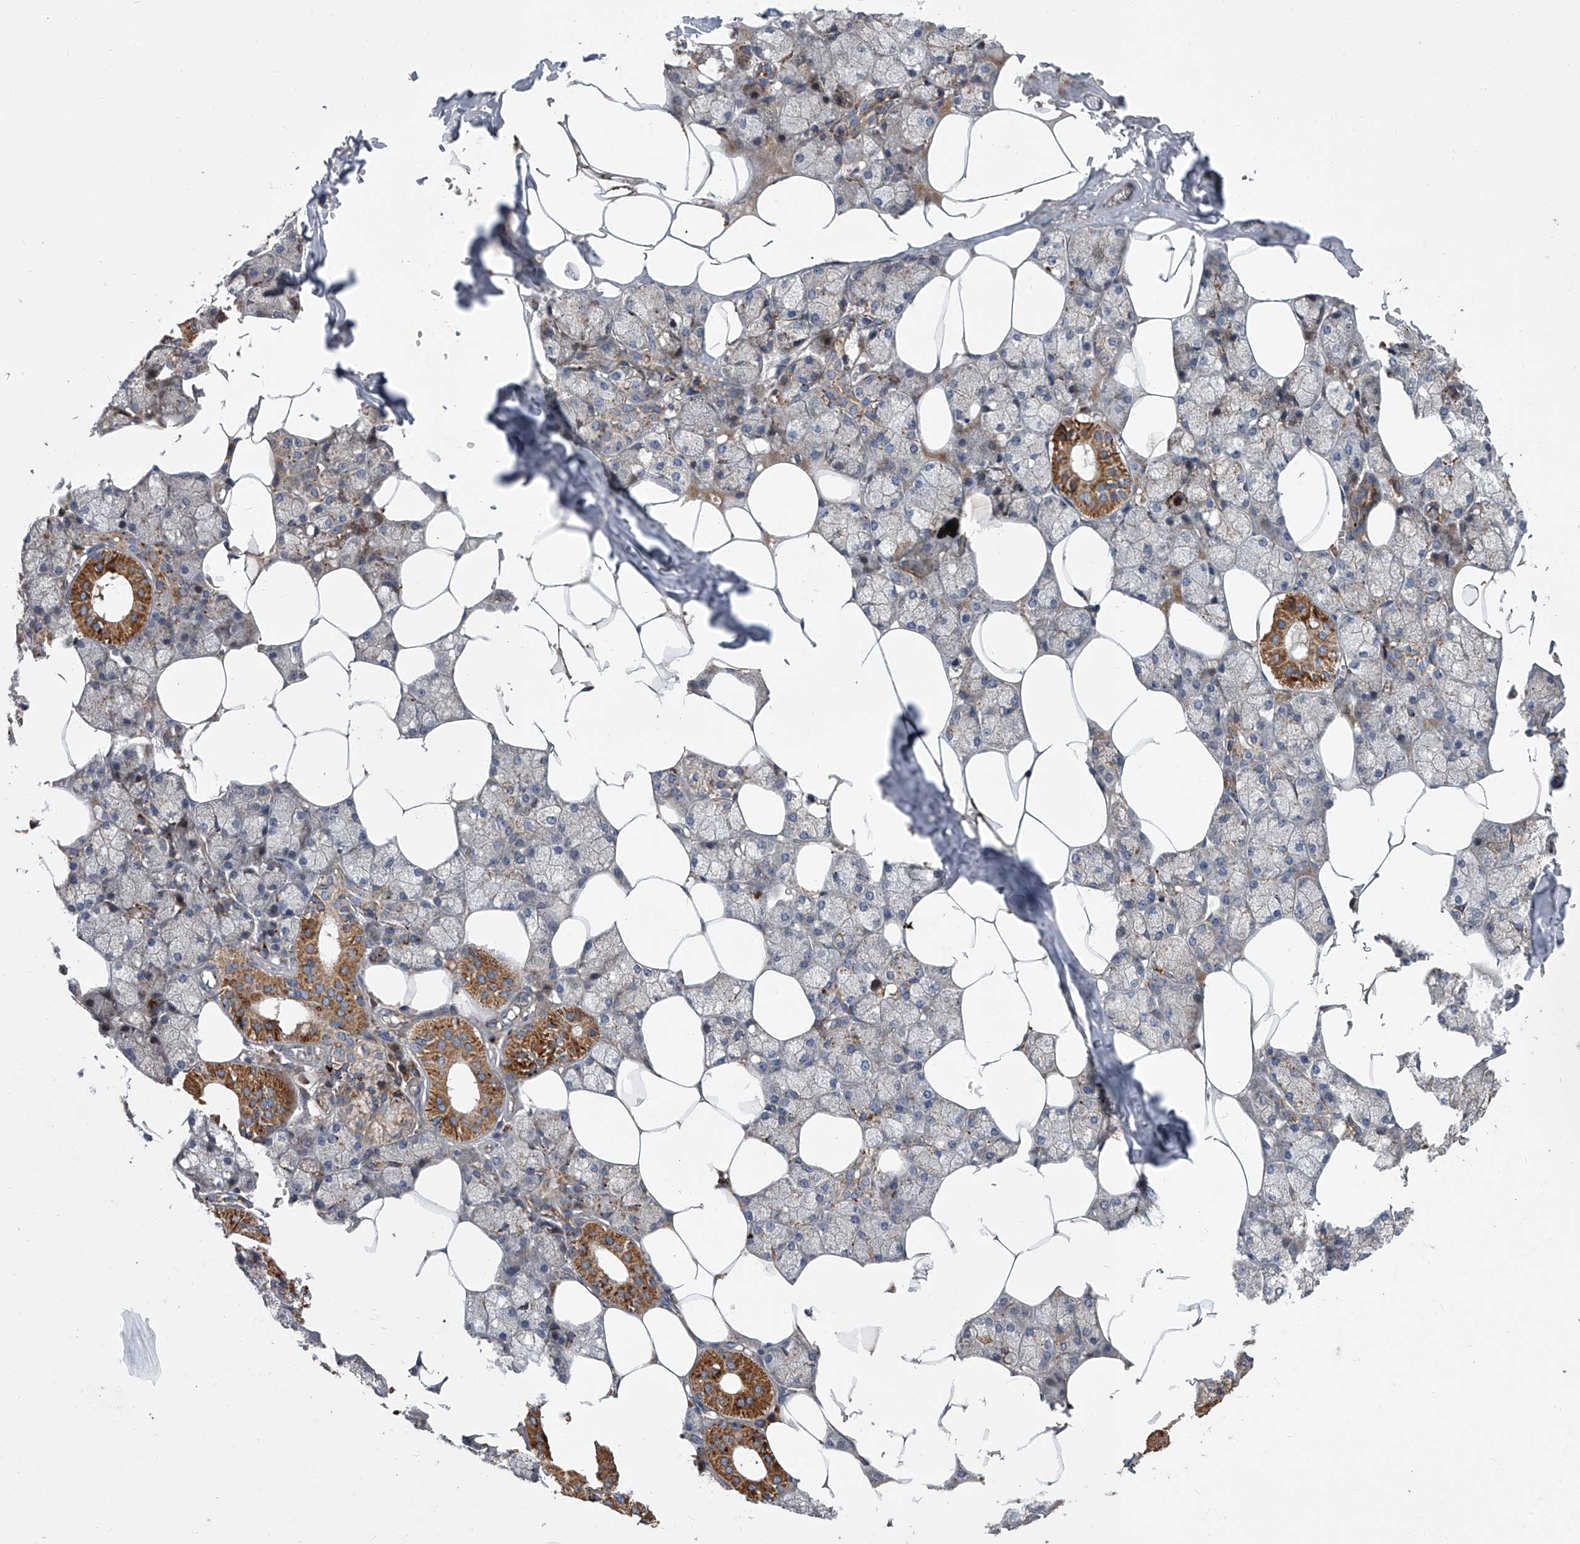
{"staining": {"intensity": "strong", "quantity": "25%-75%", "location": "cytoplasmic/membranous"}, "tissue": "salivary gland", "cell_type": "Glandular cells", "image_type": "normal", "snomed": [{"axis": "morphology", "description": "Normal tissue, NOS"}, {"axis": "topography", "description": "Salivary gland"}], "caption": "DAB (3,3'-diaminobenzidine) immunohistochemical staining of benign salivary gland displays strong cytoplasmic/membranous protein expression in about 25%-75% of glandular cells. The staining is performed using DAB (3,3'-diaminobenzidine) brown chromogen to label protein expression. The nuclei are counter-stained blue using hematoxylin.", "gene": "USP47", "patient": {"sex": "male", "age": 62}}